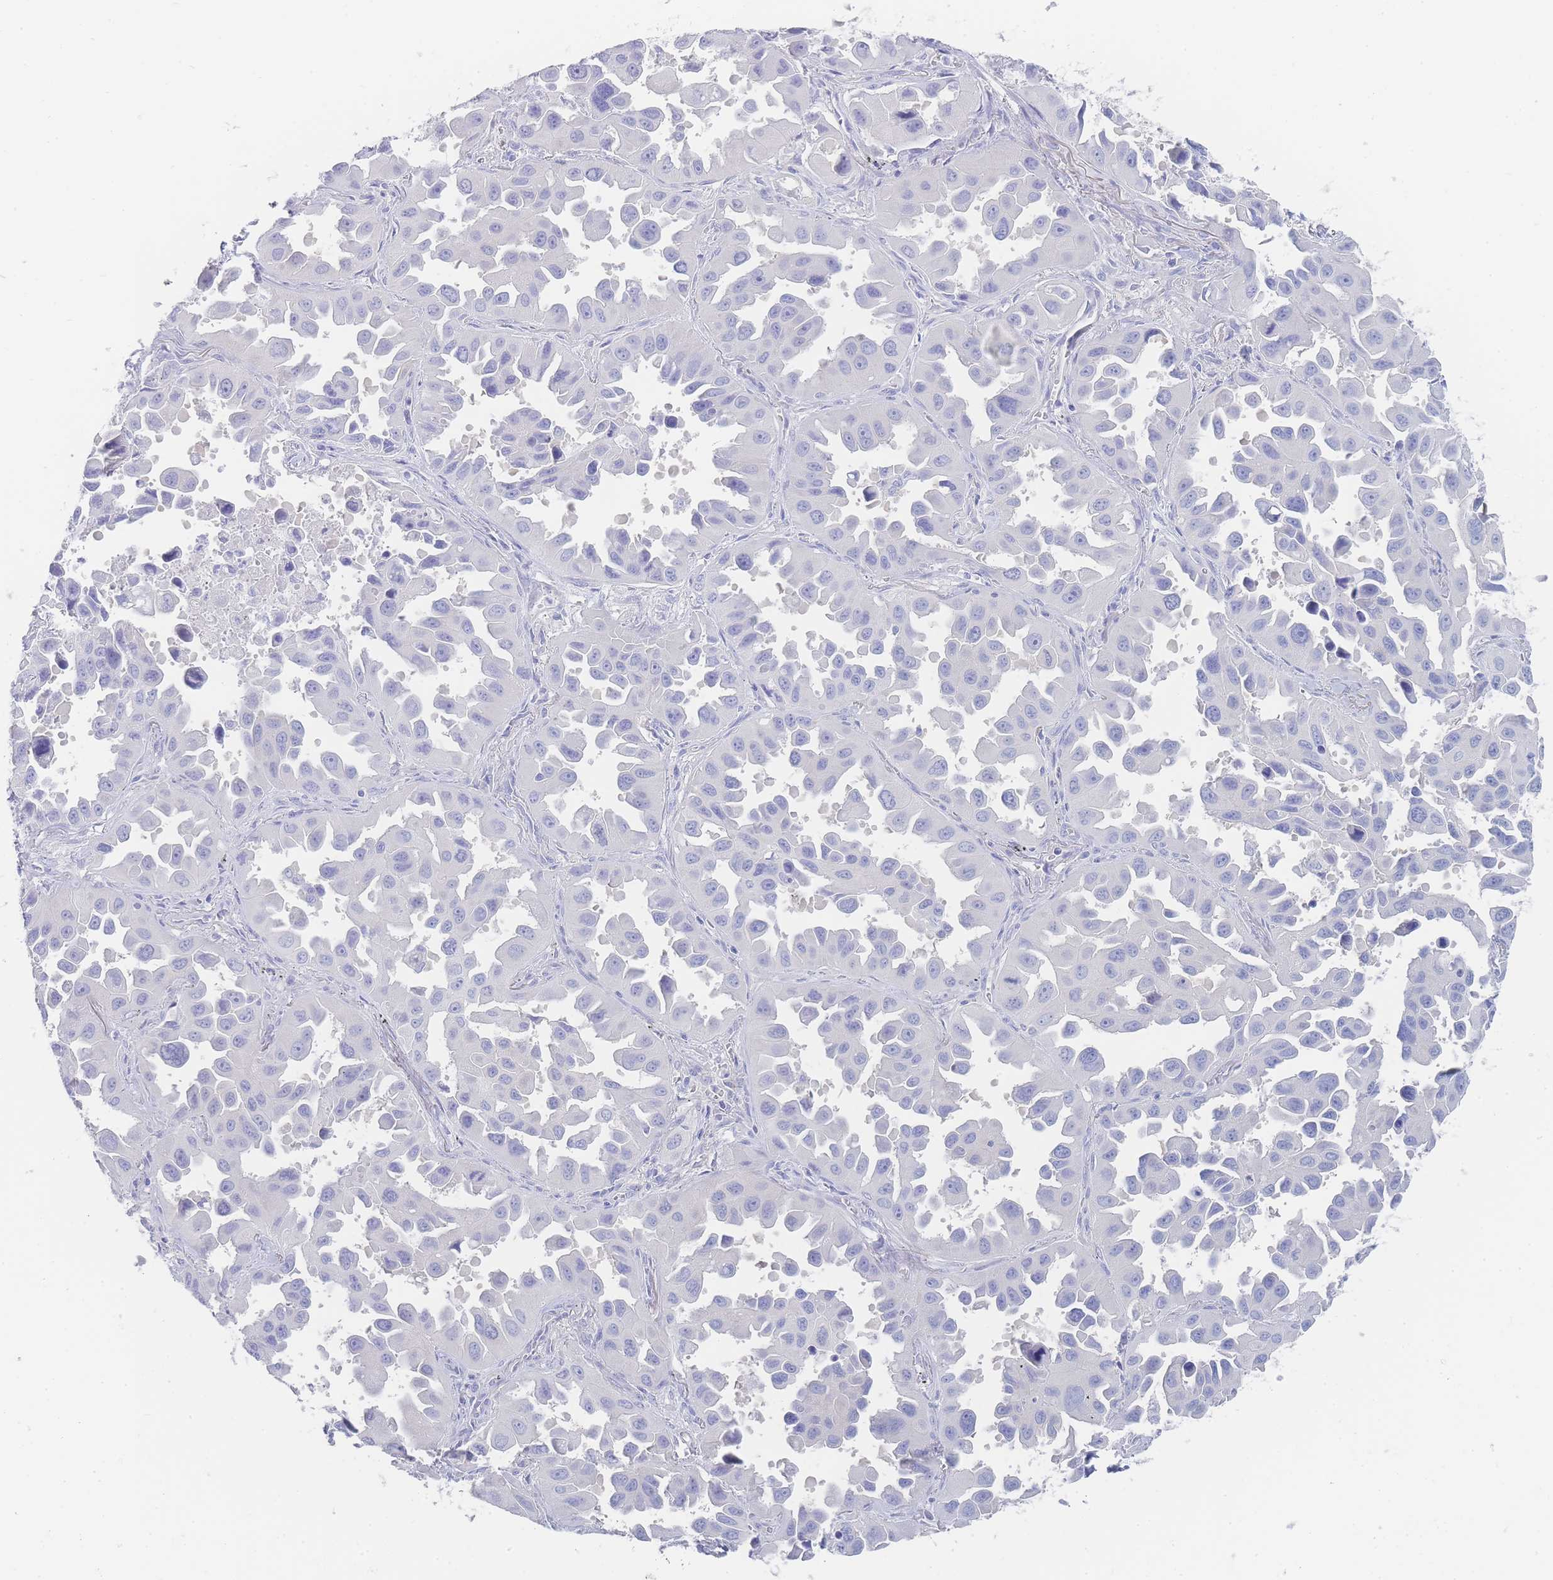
{"staining": {"intensity": "negative", "quantity": "none", "location": "none"}, "tissue": "lung cancer", "cell_type": "Tumor cells", "image_type": "cancer", "snomed": [{"axis": "morphology", "description": "Adenocarcinoma, NOS"}, {"axis": "topography", "description": "Lung"}], "caption": "Immunohistochemistry (IHC) of human lung cancer demonstrates no expression in tumor cells.", "gene": "LZTFL1", "patient": {"sex": "male", "age": 66}}